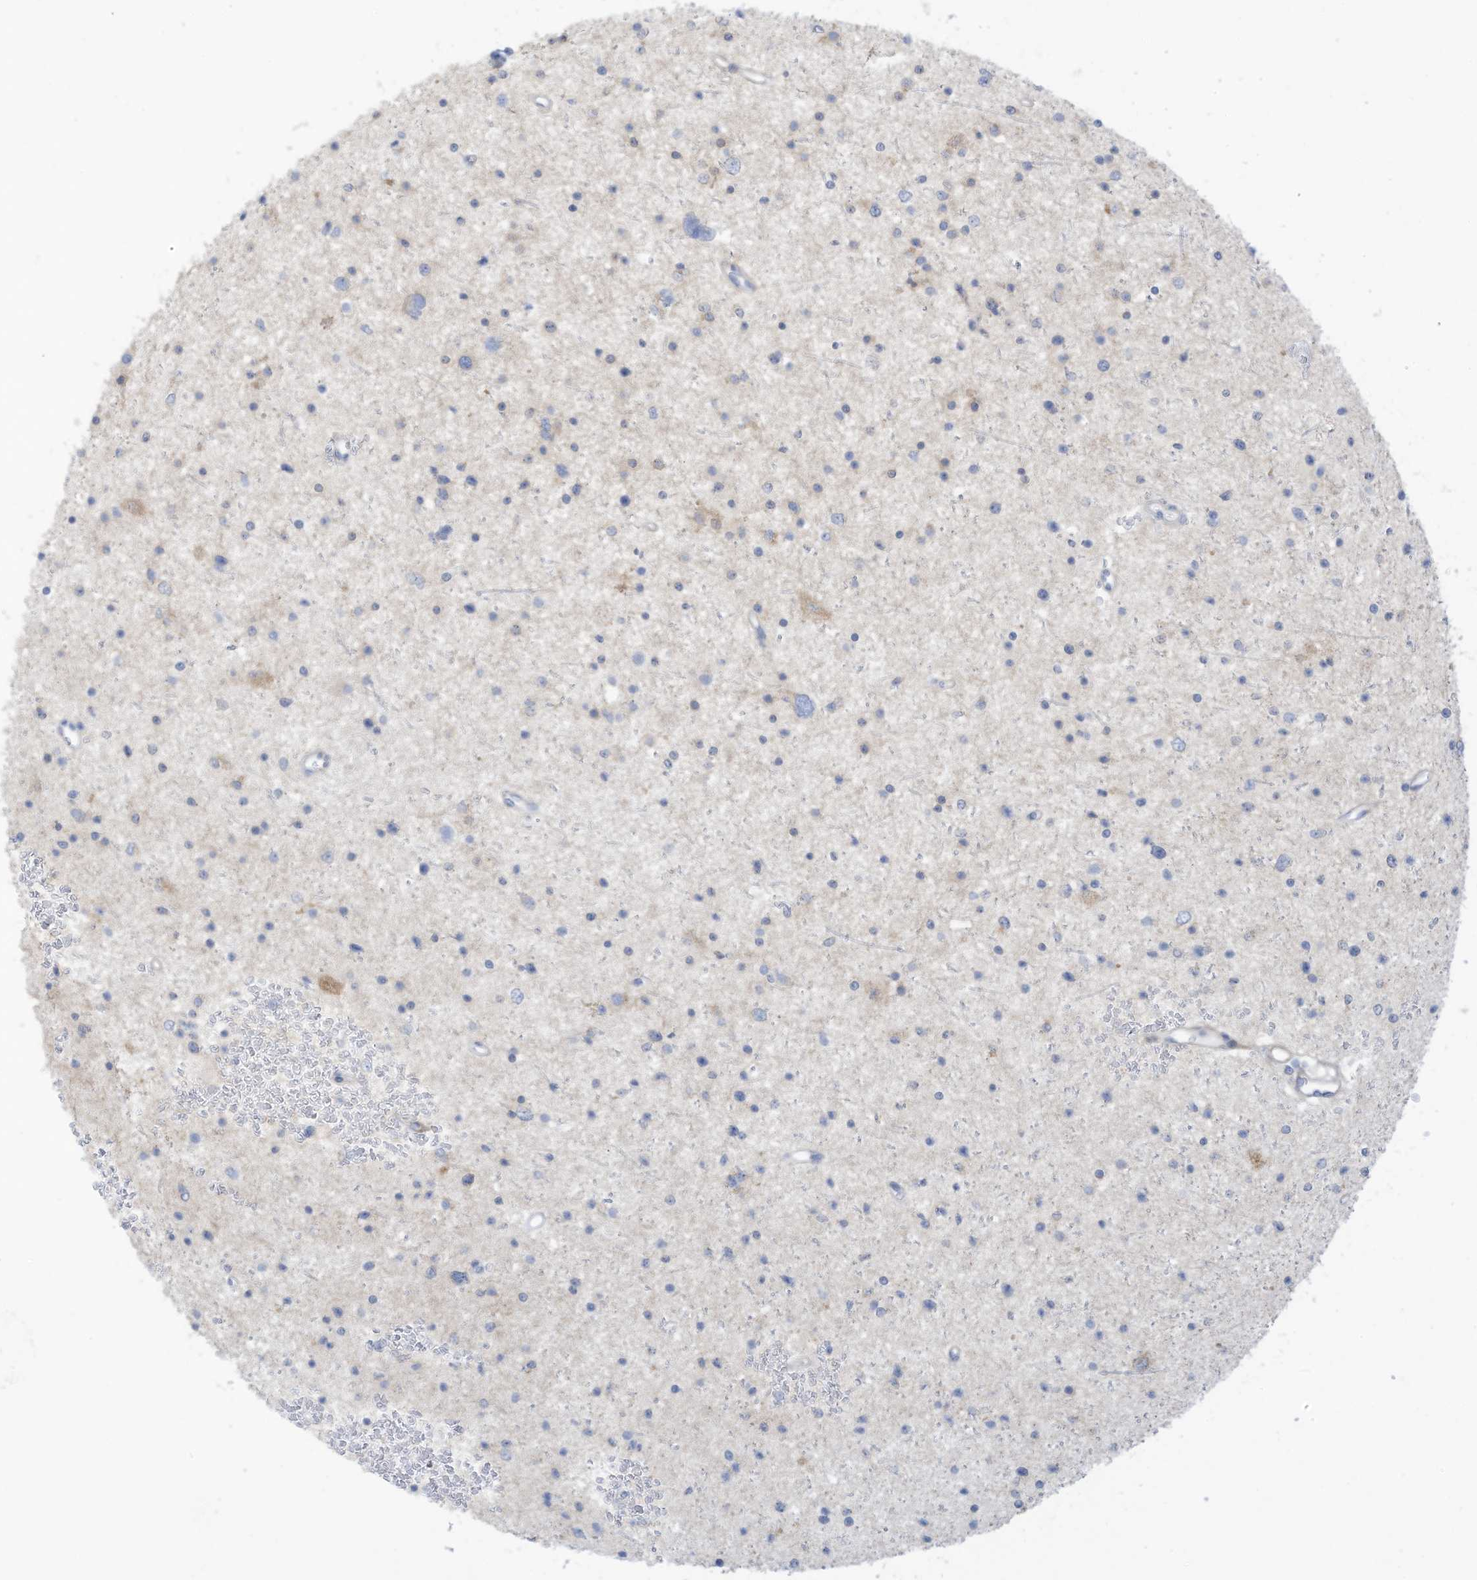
{"staining": {"intensity": "negative", "quantity": "none", "location": "none"}, "tissue": "glioma", "cell_type": "Tumor cells", "image_type": "cancer", "snomed": [{"axis": "morphology", "description": "Glioma, malignant, Low grade"}, {"axis": "topography", "description": "Cerebral cortex"}], "caption": "Tumor cells are negative for protein expression in human malignant glioma (low-grade).", "gene": "TRMT2B", "patient": {"sex": "female", "age": 39}}